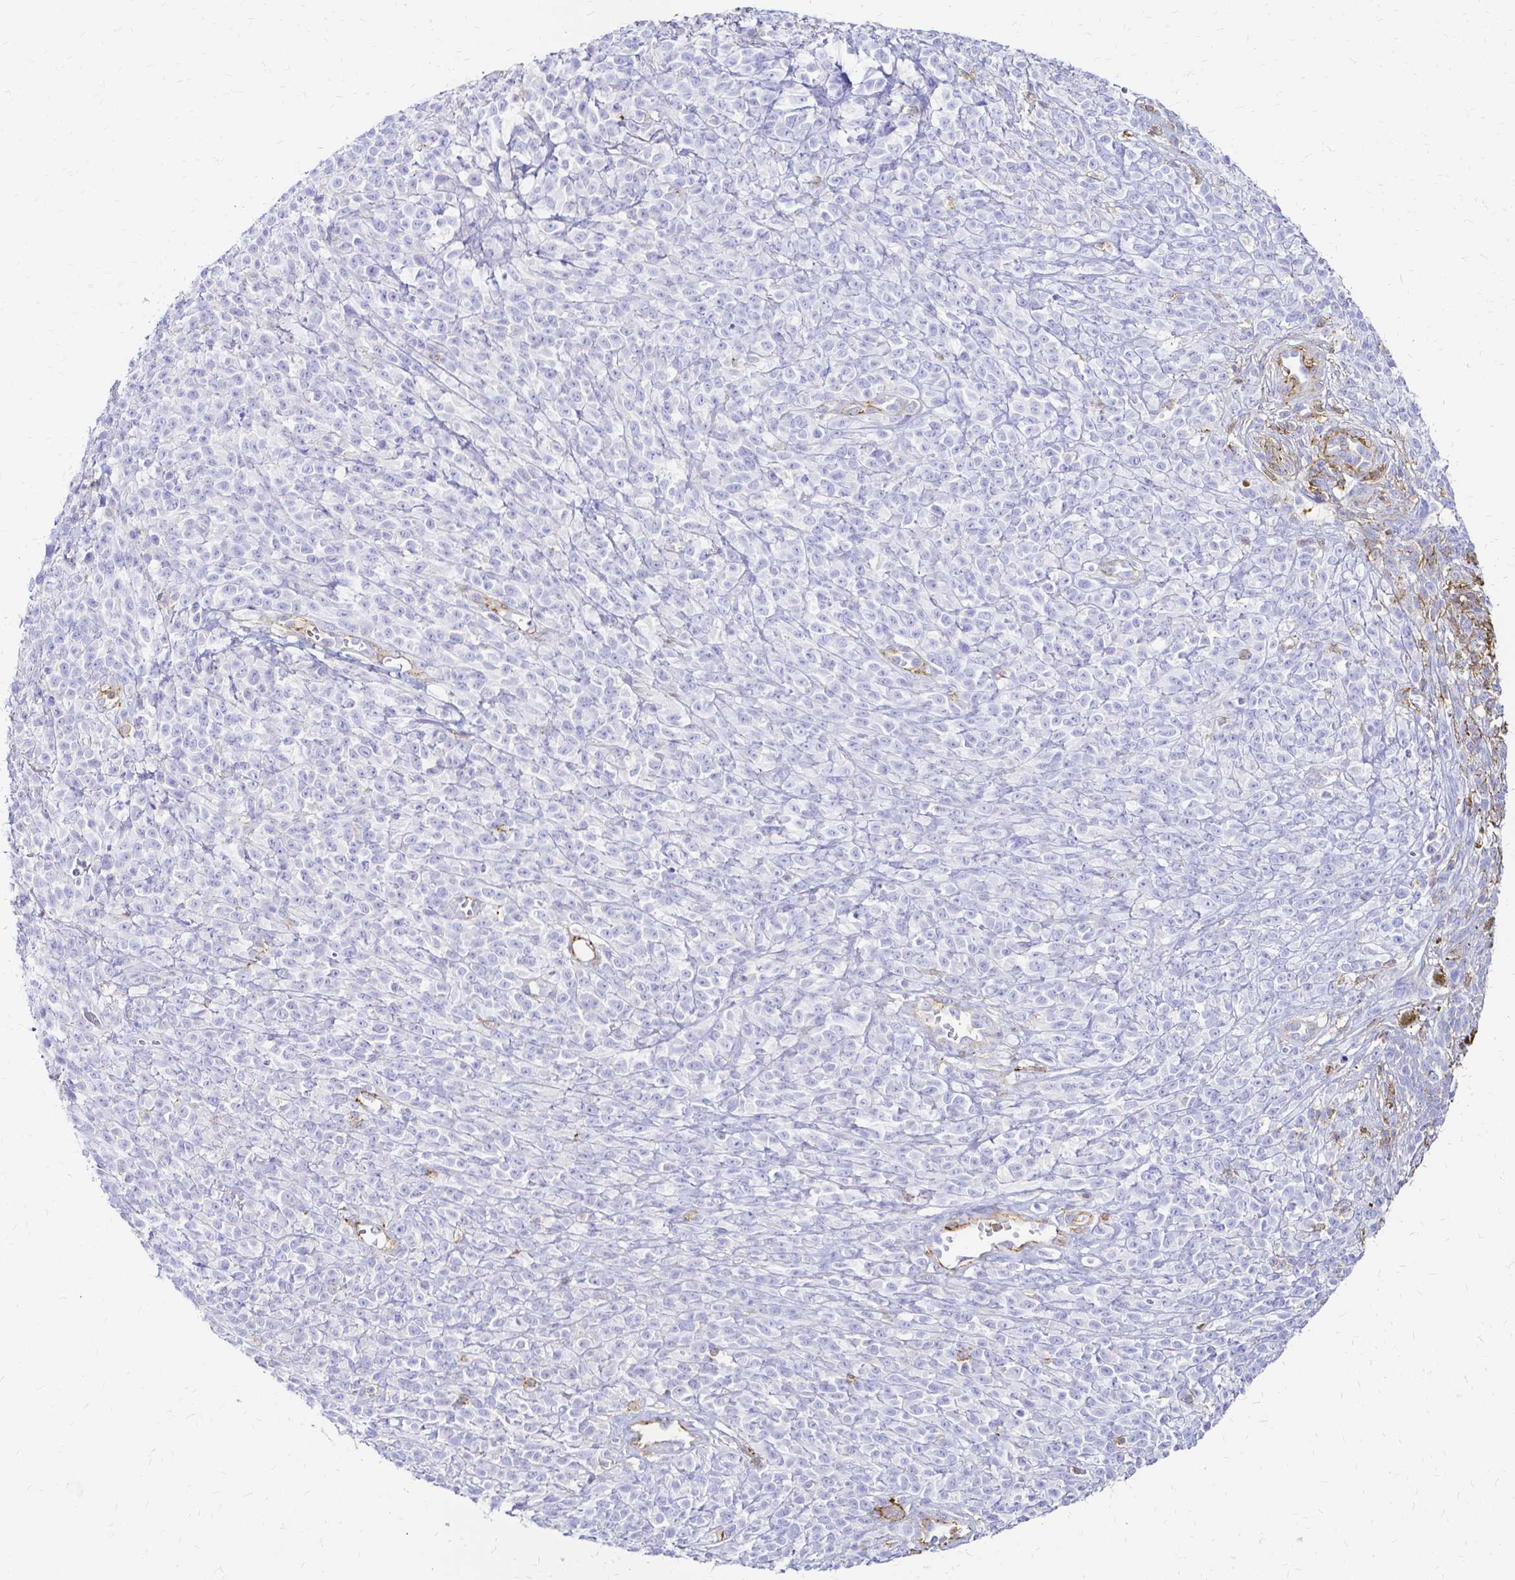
{"staining": {"intensity": "negative", "quantity": "none", "location": "none"}, "tissue": "melanoma", "cell_type": "Tumor cells", "image_type": "cancer", "snomed": [{"axis": "morphology", "description": "Malignant melanoma, NOS"}, {"axis": "topography", "description": "Skin"}, {"axis": "topography", "description": "Skin of trunk"}], "caption": "Malignant melanoma stained for a protein using immunohistochemistry demonstrates no expression tumor cells.", "gene": "HSPA12A", "patient": {"sex": "male", "age": 74}}